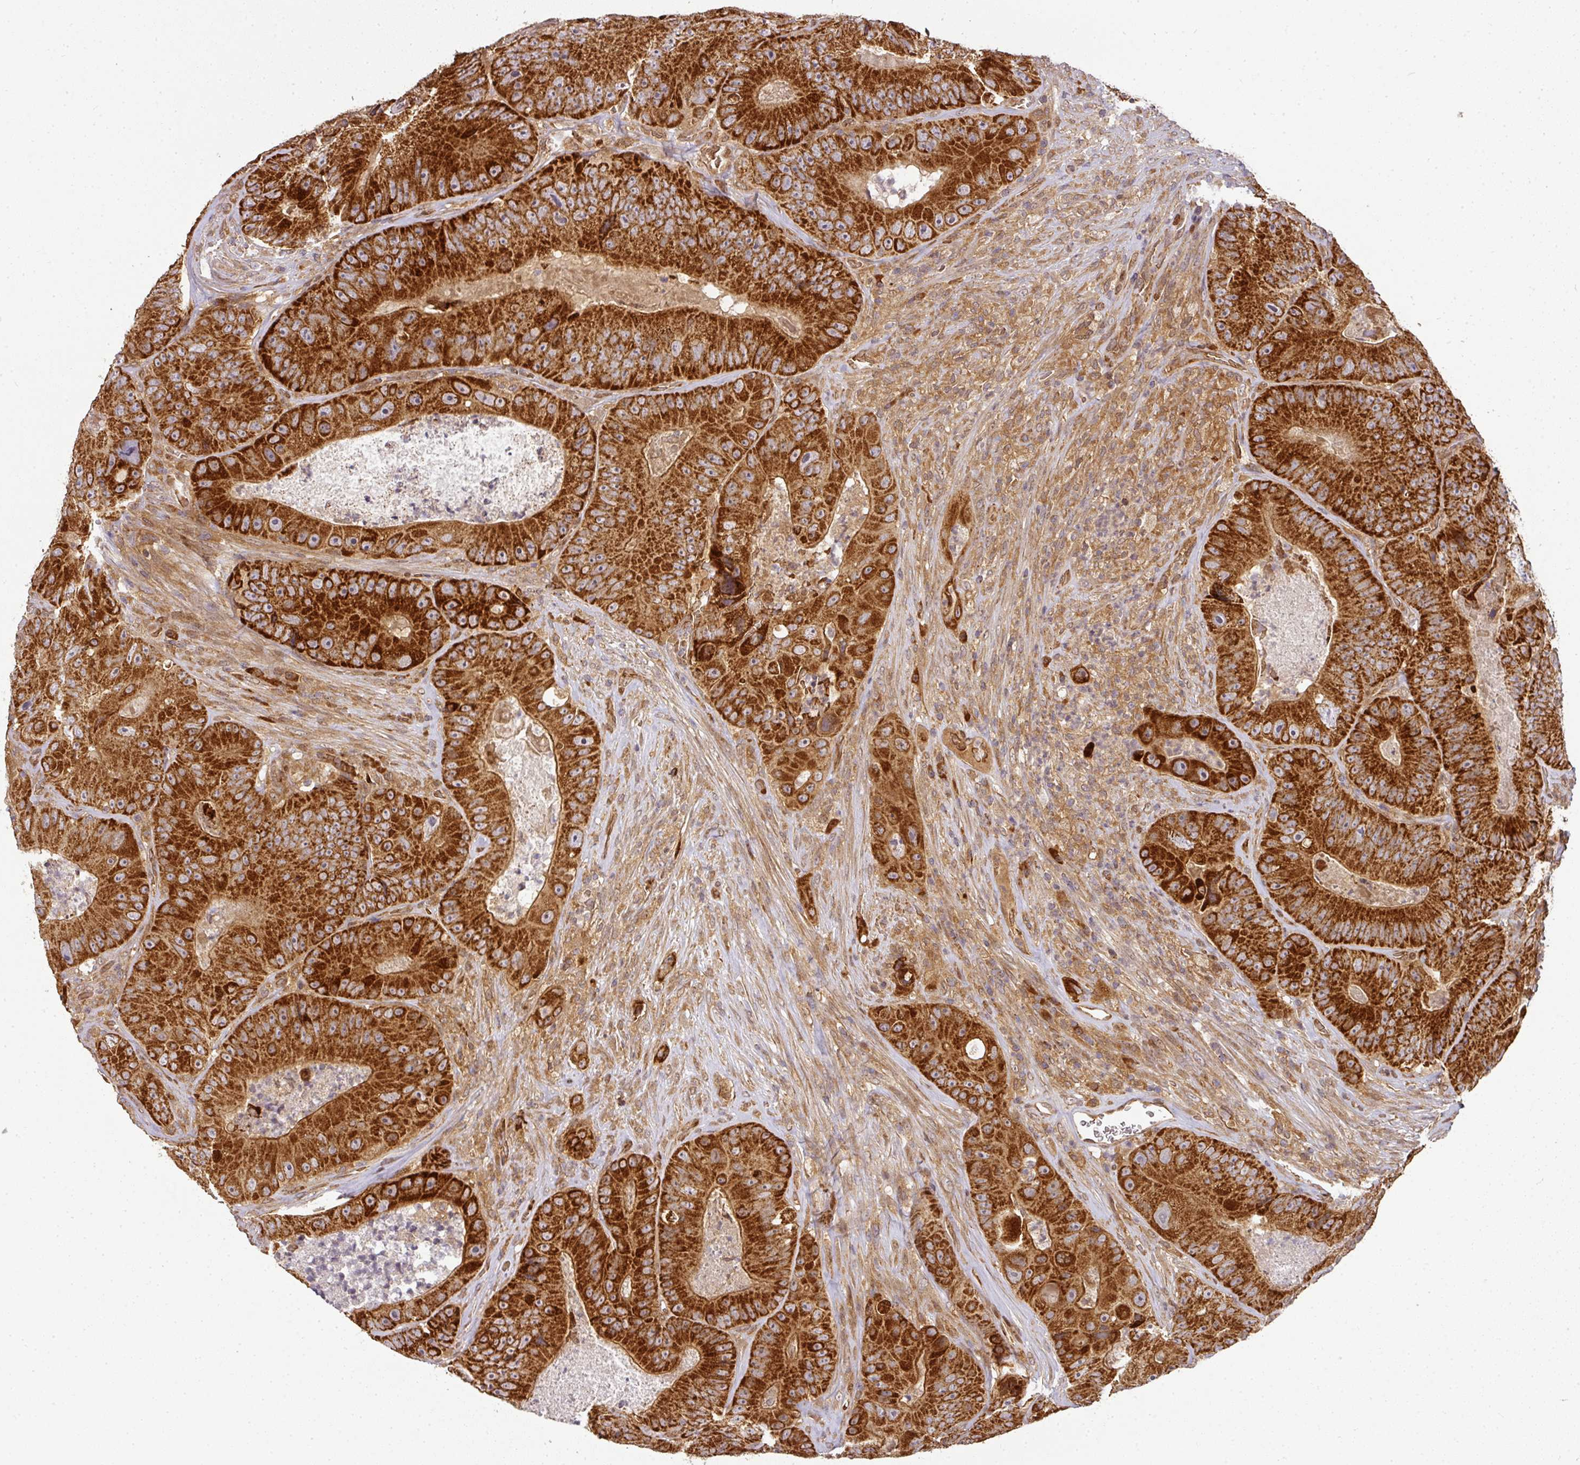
{"staining": {"intensity": "strong", "quantity": ">75%", "location": "cytoplasmic/membranous"}, "tissue": "colorectal cancer", "cell_type": "Tumor cells", "image_type": "cancer", "snomed": [{"axis": "morphology", "description": "Adenocarcinoma, NOS"}, {"axis": "topography", "description": "Colon"}], "caption": "Protein staining exhibits strong cytoplasmic/membranous expression in about >75% of tumor cells in colorectal cancer (adenocarcinoma).", "gene": "MALSU1", "patient": {"sex": "female", "age": 86}}